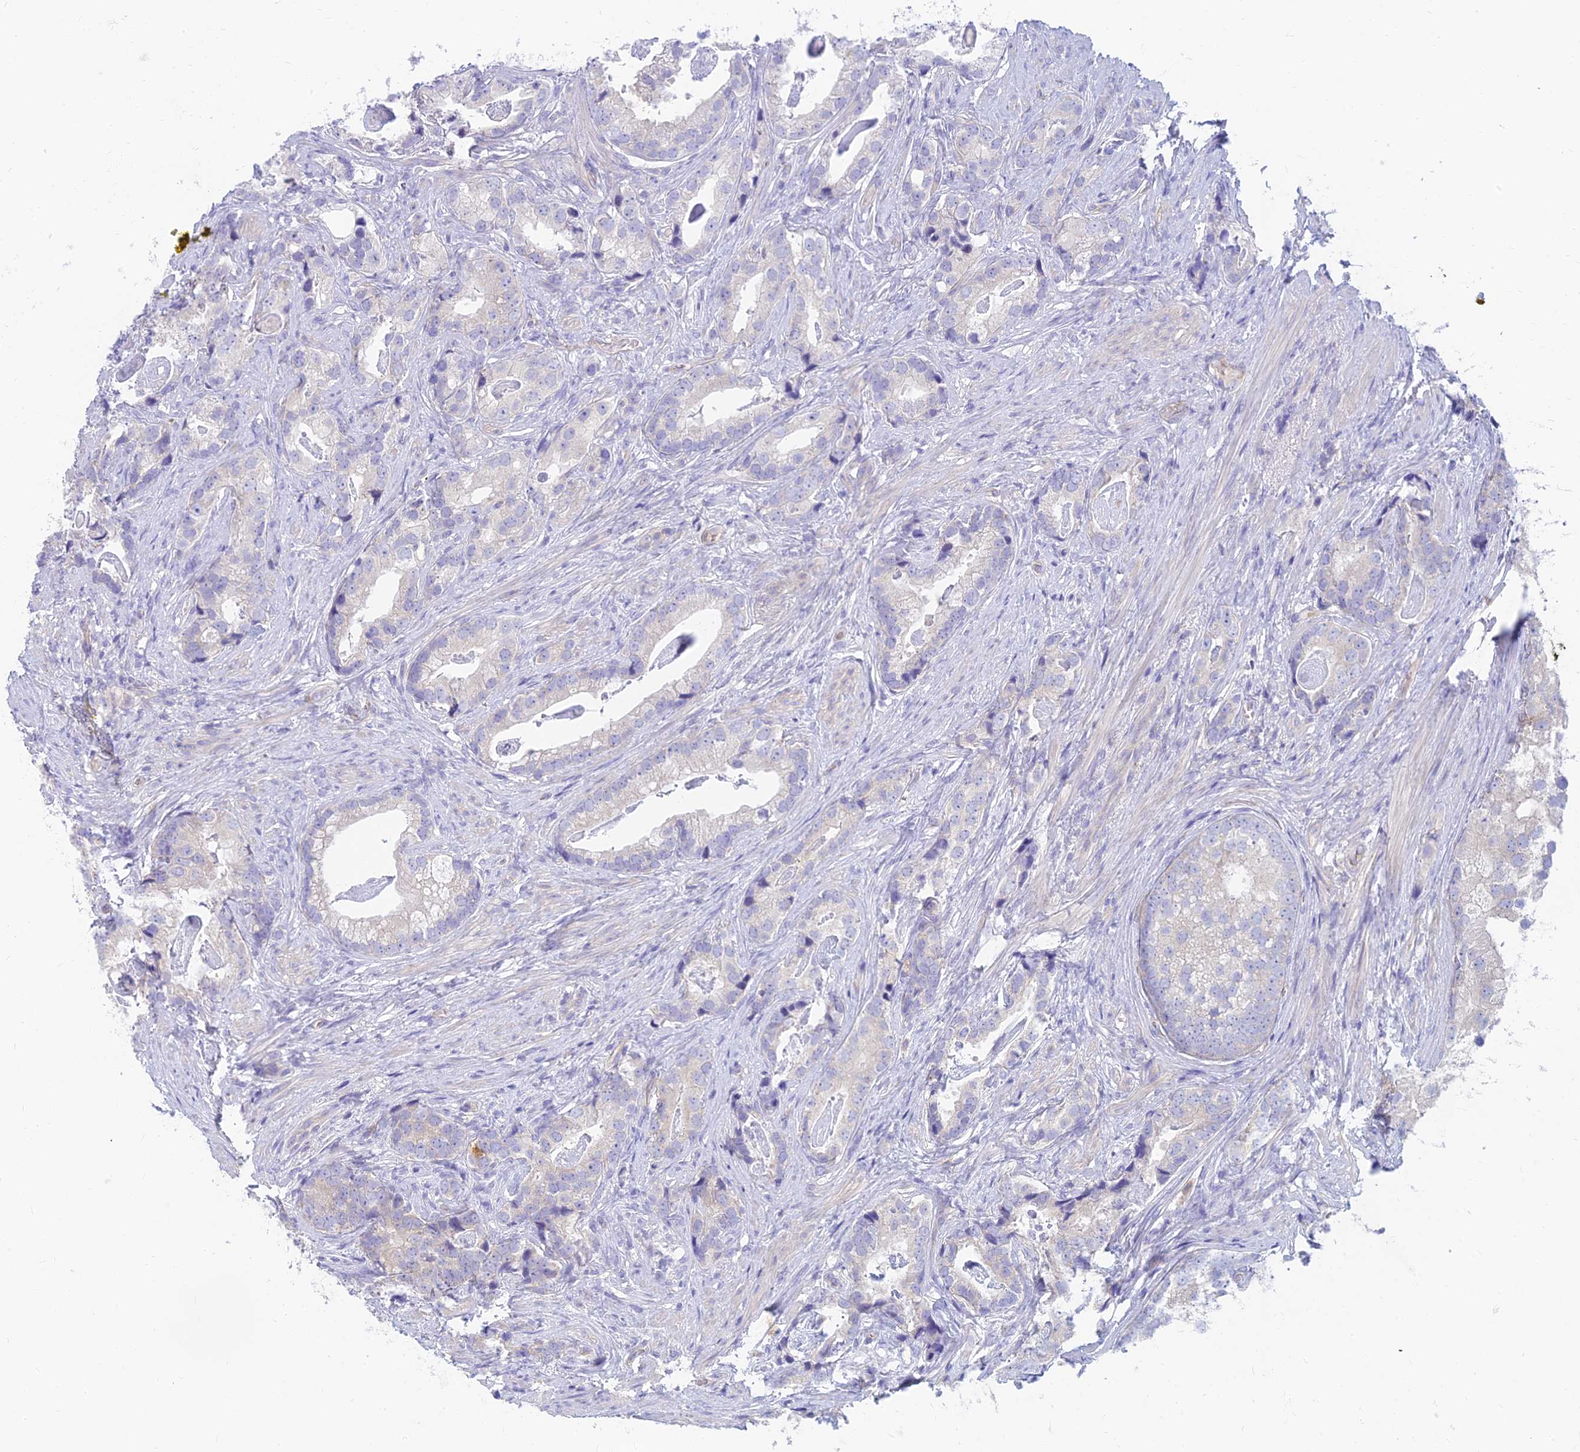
{"staining": {"intensity": "negative", "quantity": "none", "location": "none"}, "tissue": "prostate cancer", "cell_type": "Tumor cells", "image_type": "cancer", "snomed": [{"axis": "morphology", "description": "Adenocarcinoma, Low grade"}, {"axis": "topography", "description": "Prostate"}], "caption": "IHC photomicrograph of human prostate cancer (adenocarcinoma (low-grade)) stained for a protein (brown), which shows no staining in tumor cells.", "gene": "STRN4", "patient": {"sex": "male", "age": 71}}